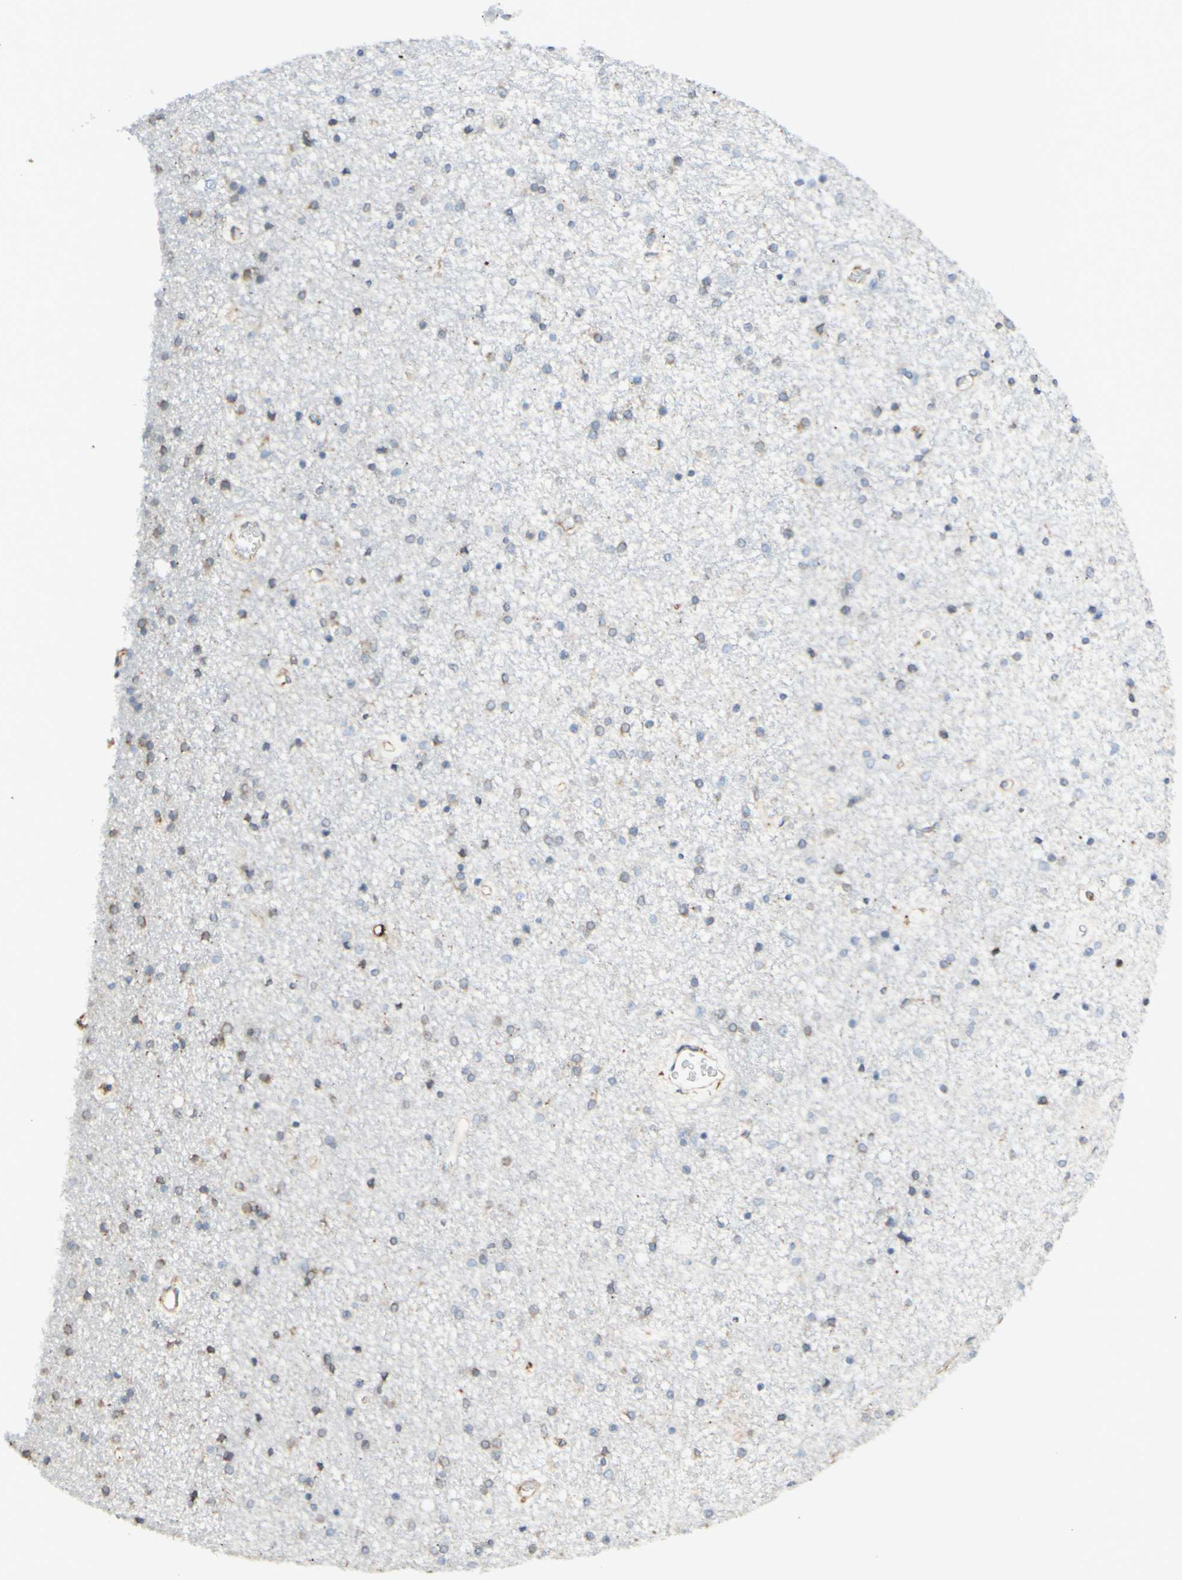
{"staining": {"intensity": "weak", "quantity": "25%-75%", "location": "cytoplasmic/membranous"}, "tissue": "caudate", "cell_type": "Glial cells", "image_type": "normal", "snomed": [{"axis": "morphology", "description": "Normal tissue, NOS"}, {"axis": "topography", "description": "Lateral ventricle wall"}], "caption": "Immunohistochemical staining of unremarkable caudate demonstrates low levels of weak cytoplasmic/membranous expression in about 25%-75% of glial cells. Nuclei are stained in blue.", "gene": "DNAJB11", "patient": {"sex": "female", "age": 54}}